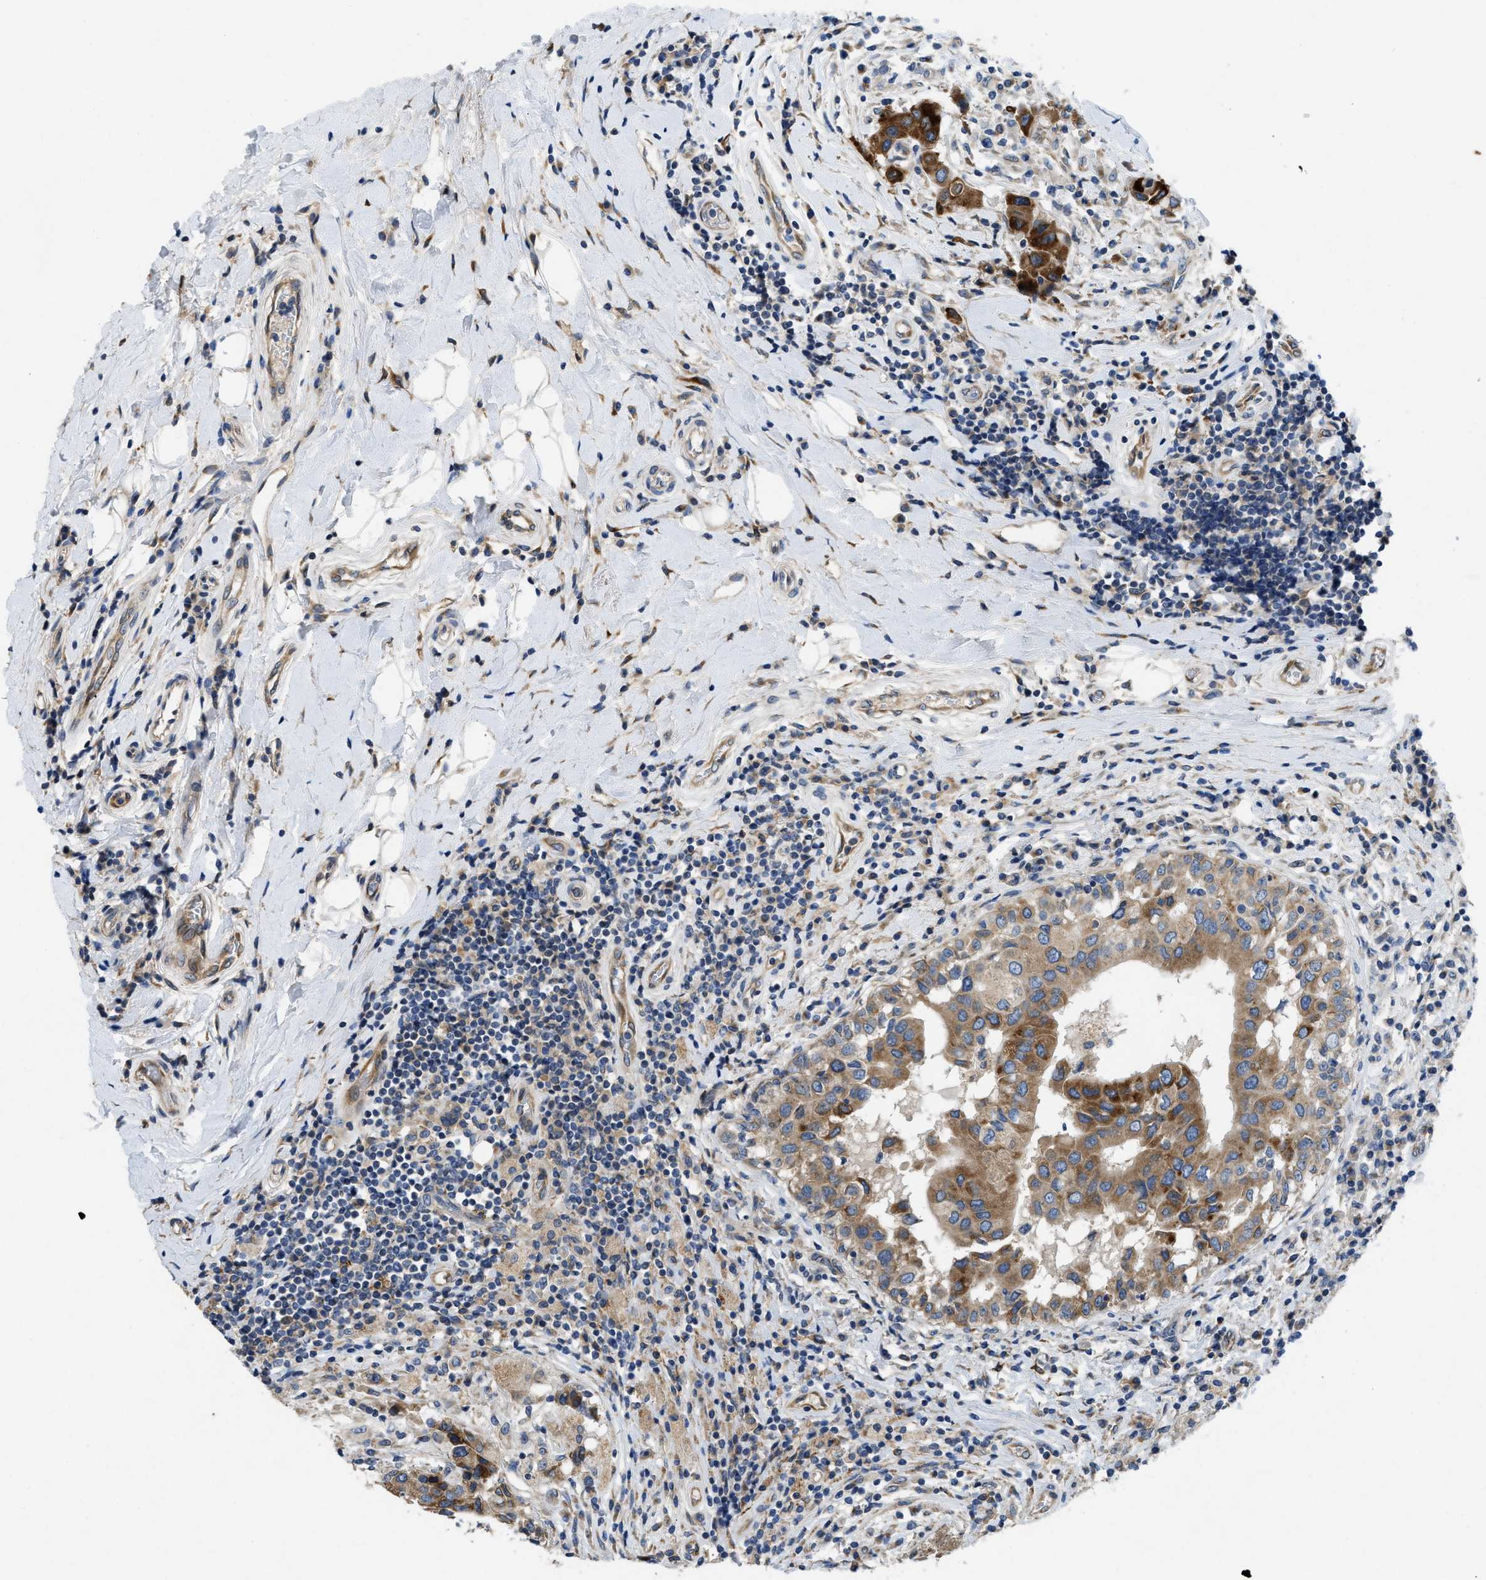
{"staining": {"intensity": "moderate", "quantity": ">75%", "location": "cytoplasmic/membranous"}, "tissue": "breast cancer", "cell_type": "Tumor cells", "image_type": "cancer", "snomed": [{"axis": "morphology", "description": "Duct carcinoma"}, {"axis": "topography", "description": "Breast"}], "caption": "IHC image of breast infiltrating ductal carcinoma stained for a protein (brown), which exhibits medium levels of moderate cytoplasmic/membranous positivity in approximately >75% of tumor cells.", "gene": "GGCX", "patient": {"sex": "female", "age": 27}}